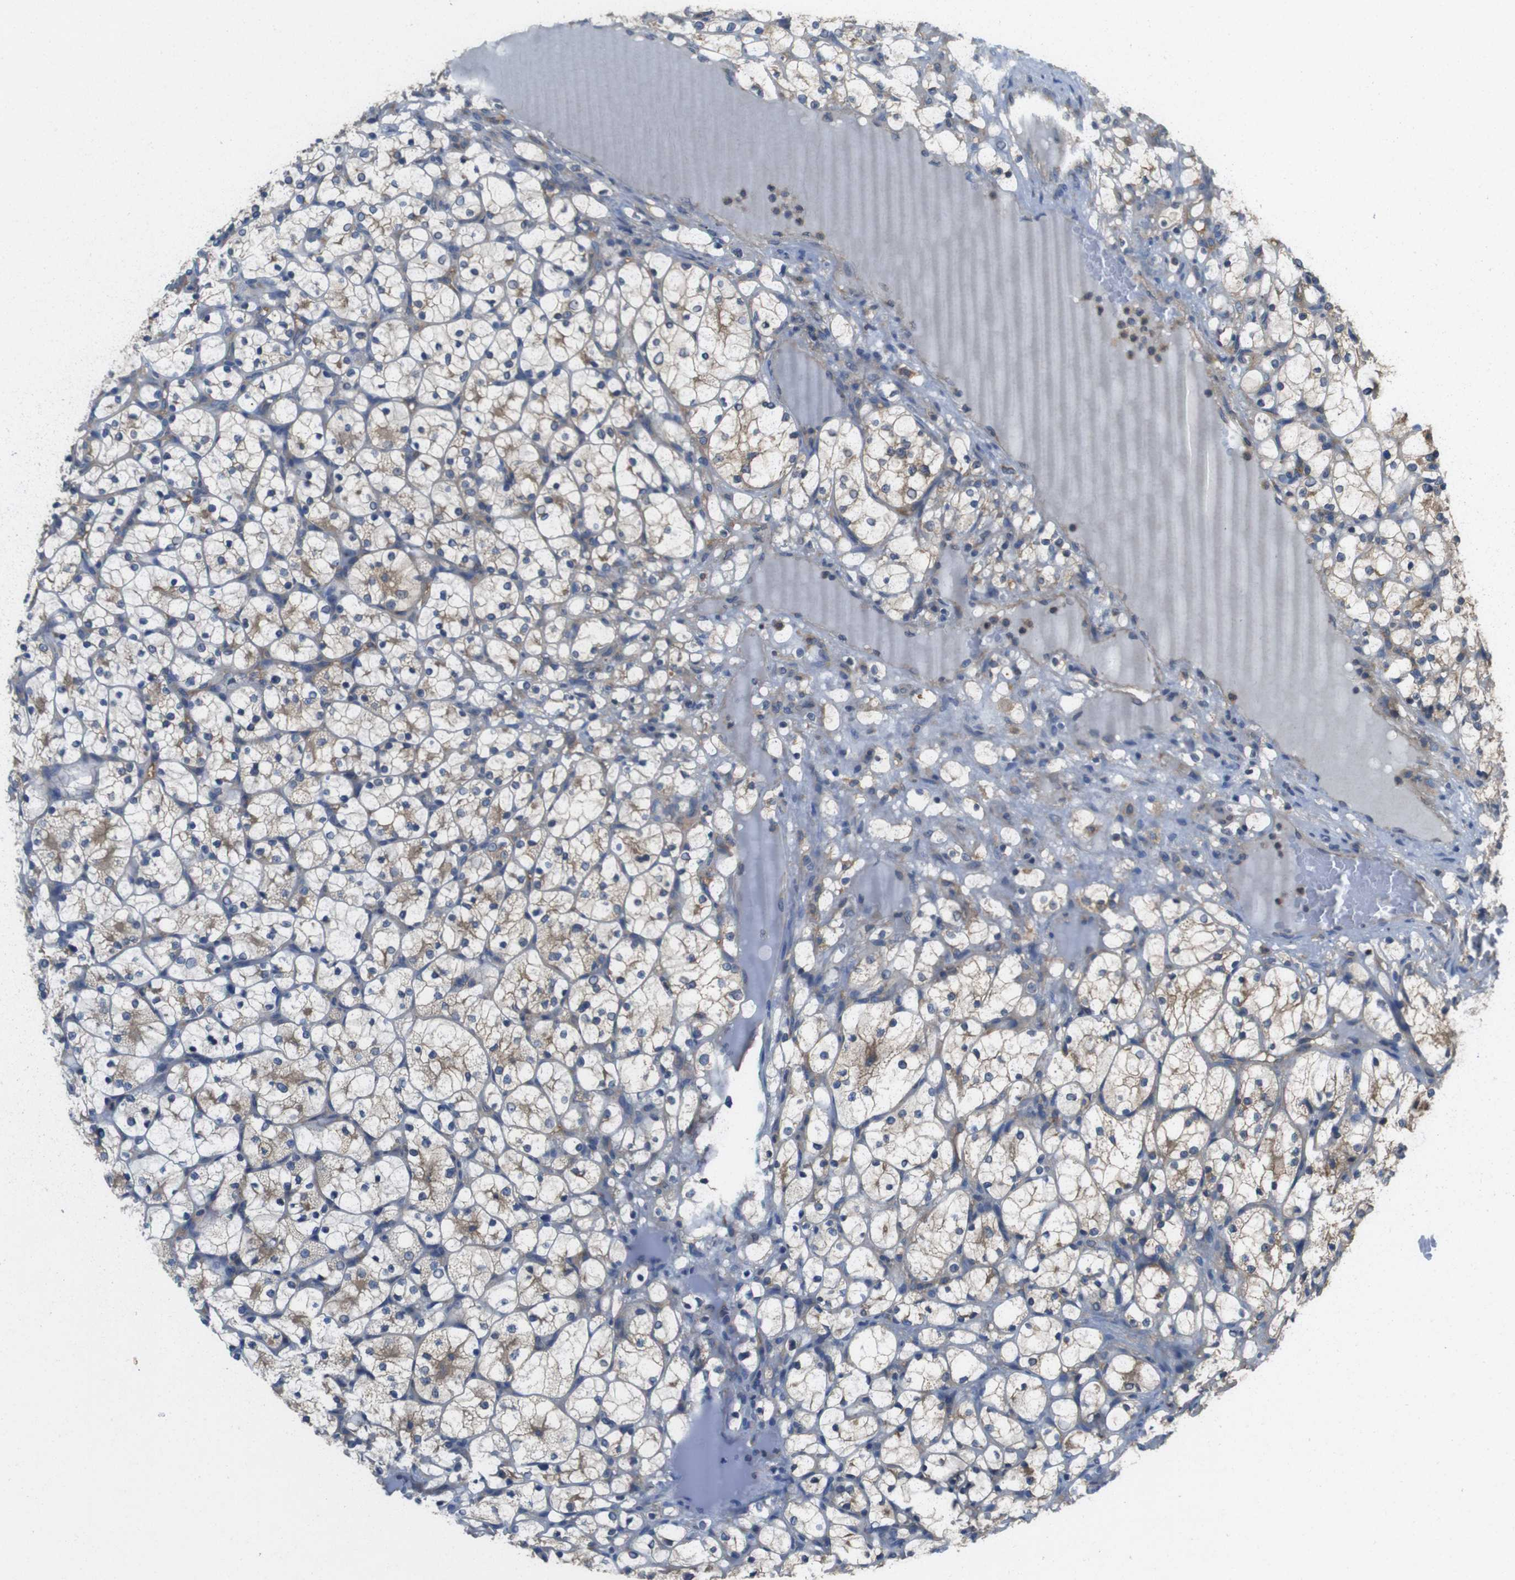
{"staining": {"intensity": "moderate", "quantity": "<25%", "location": "cytoplasmic/membranous"}, "tissue": "renal cancer", "cell_type": "Tumor cells", "image_type": "cancer", "snomed": [{"axis": "morphology", "description": "Adenocarcinoma, NOS"}, {"axis": "topography", "description": "Kidney"}], "caption": "Immunohistochemistry (IHC) of renal adenocarcinoma exhibits low levels of moderate cytoplasmic/membranous expression in about <25% of tumor cells. (Stains: DAB in brown, nuclei in blue, Microscopy: brightfield microscopy at high magnification).", "gene": "DCTN1", "patient": {"sex": "female", "age": 69}}